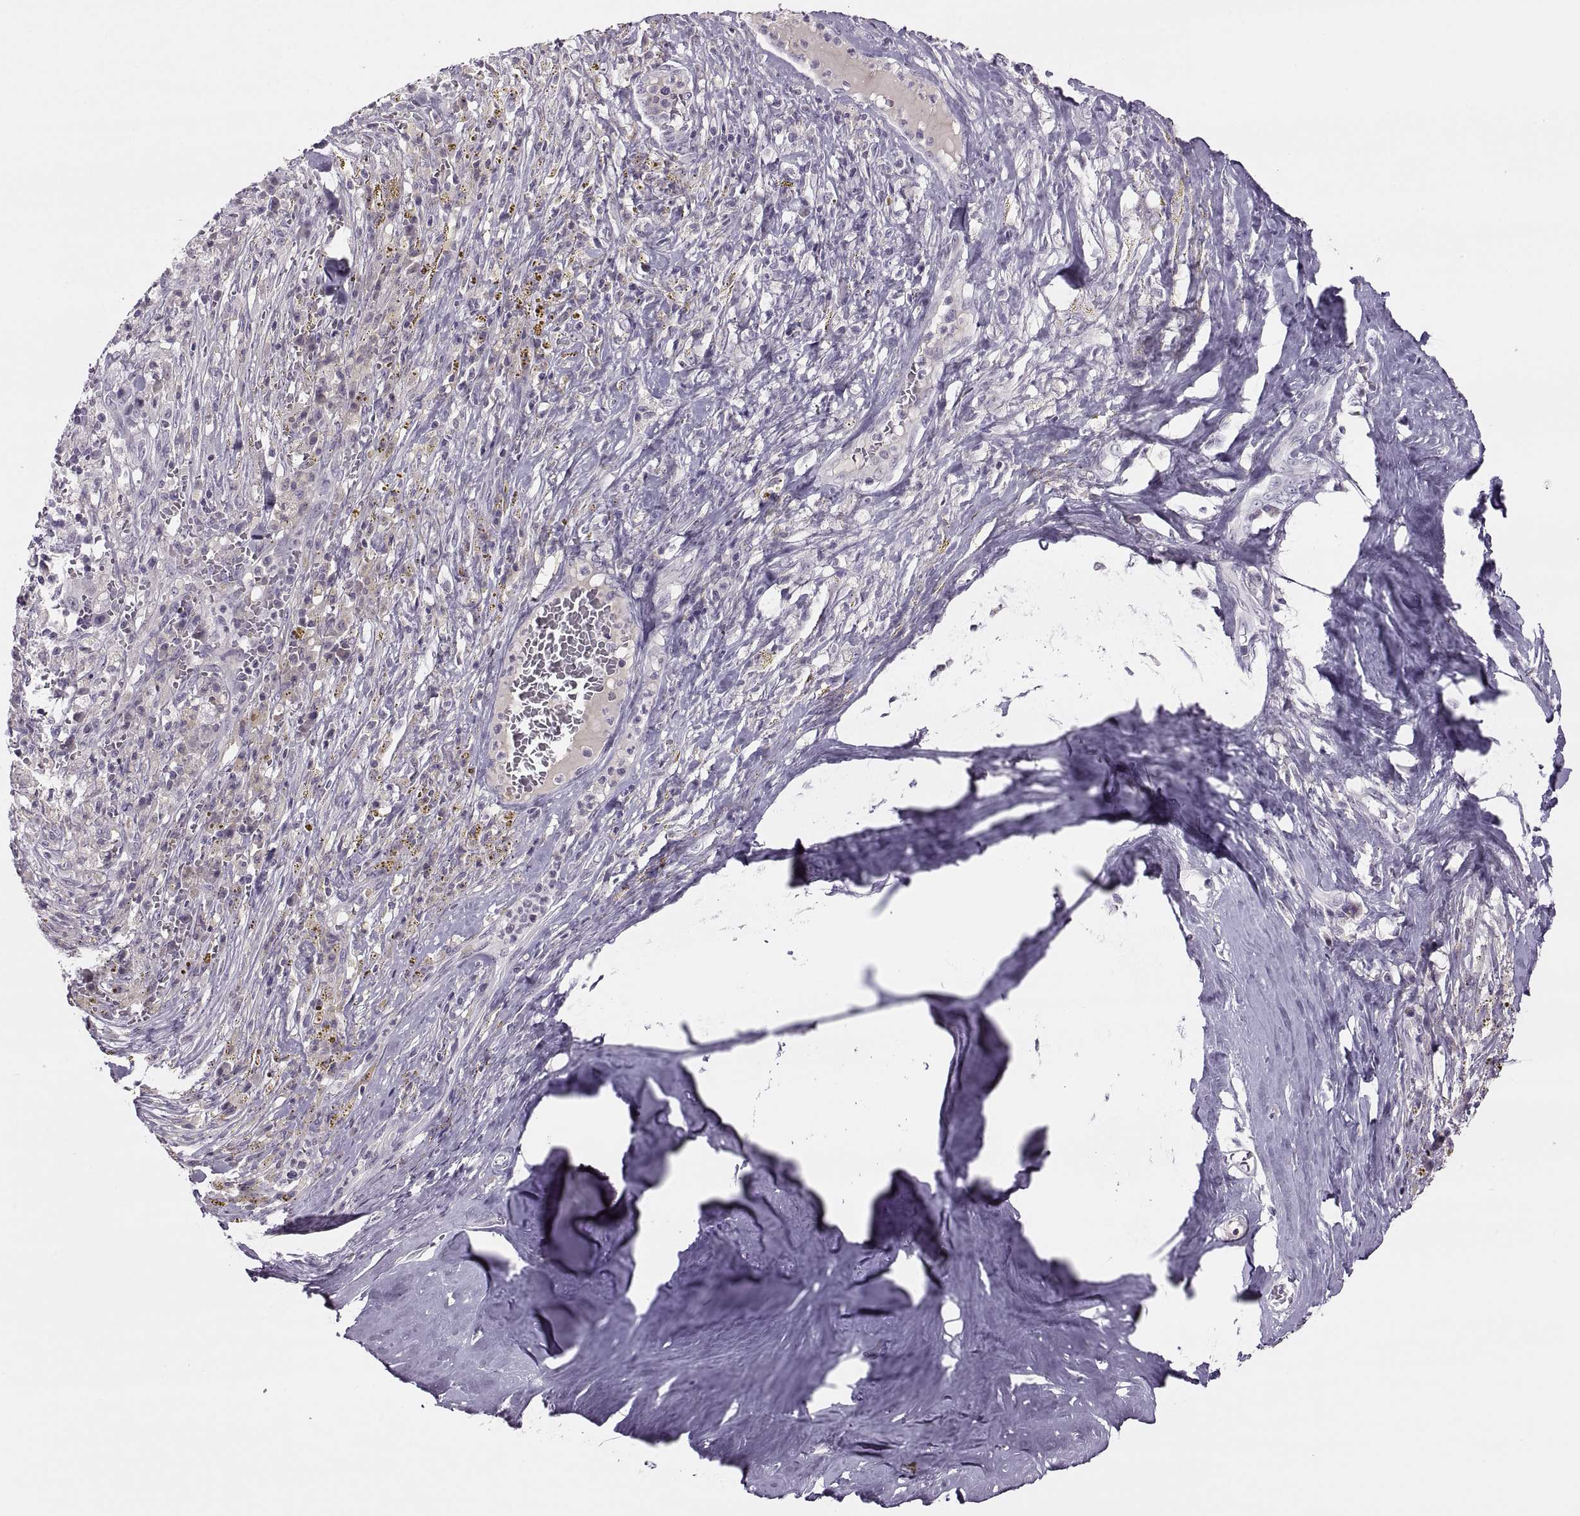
{"staining": {"intensity": "negative", "quantity": "none", "location": "none"}, "tissue": "melanoma", "cell_type": "Tumor cells", "image_type": "cancer", "snomed": [{"axis": "morphology", "description": "Malignant melanoma, NOS"}, {"axis": "topography", "description": "Skin"}], "caption": "Malignant melanoma was stained to show a protein in brown. There is no significant positivity in tumor cells. (Immunohistochemistry, brightfield microscopy, high magnification).", "gene": "CHCT1", "patient": {"sex": "female", "age": 91}}